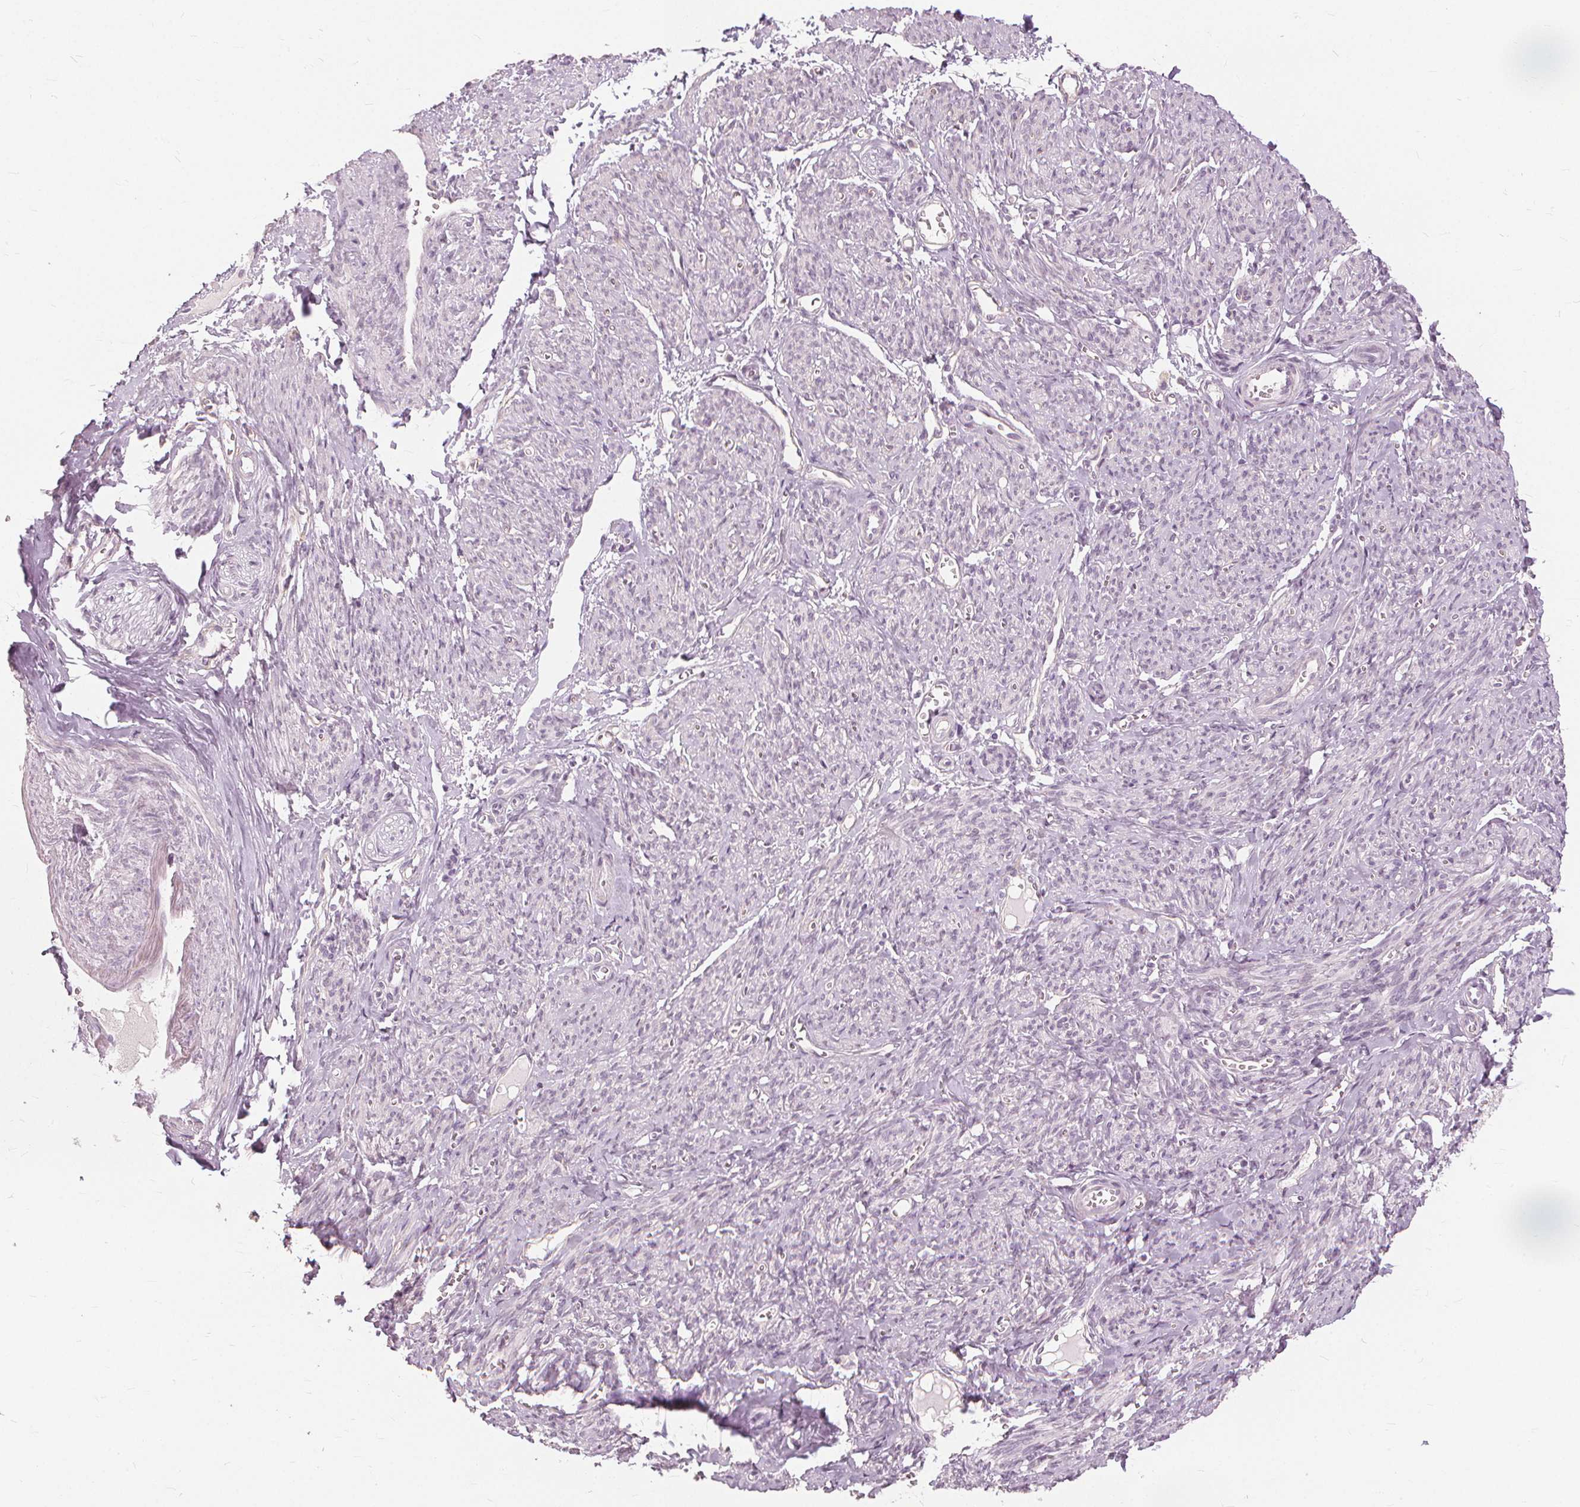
{"staining": {"intensity": "negative", "quantity": "none", "location": "none"}, "tissue": "smooth muscle", "cell_type": "Smooth muscle cells", "image_type": "normal", "snomed": [{"axis": "morphology", "description": "Normal tissue, NOS"}, {"axis": "topography", "description": "Smooth muscle"}], "caption": "DAB (3,3'-diaminobenzidine) immunohistochemical staining of benign smooth muscle shows no significant staining in smooth muscle cells. The staining was performed using DAB to visualize the protein expression in brown, while the nuclei were stained in blue with hematoxylin (Magnification: 20x).", "gene": "SFTPD", "patient": {"sex": "female", "age": 65}}